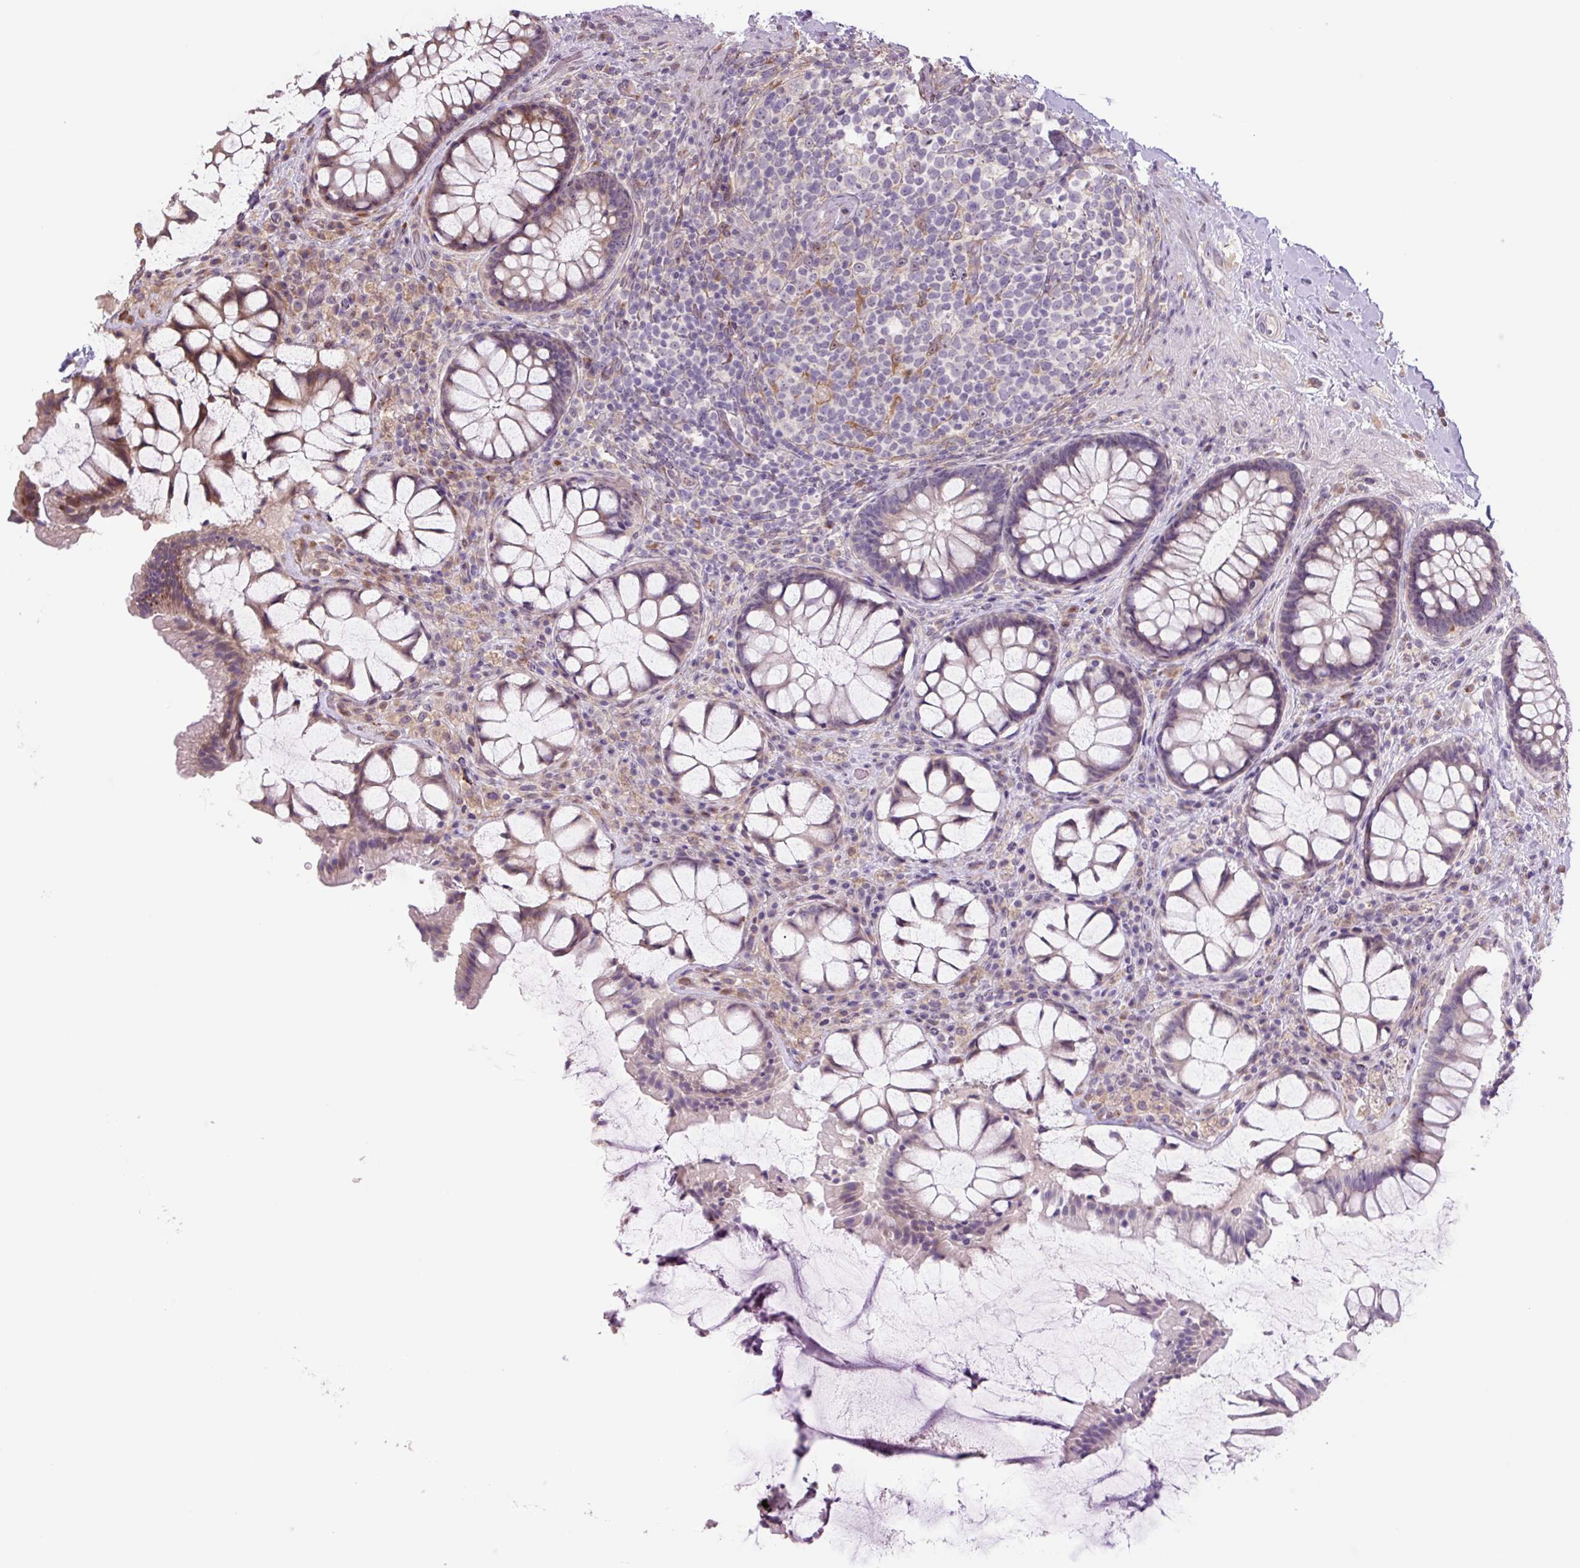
{"staining": {"intensity": "moderate", "quantity": "25%-75%", "location": "cytoplasmic/membranous"}, "tissue": "rectum", "cell_type": "Glandular cells", "image_type": "normal", "snomed": [{"axis": "morphology", "description": "Normal tissue, NOS"}, {"axis": "topography", "description": "Rectum"}], "caption": "A medium amount of moderate cytoplasmic/membranous expression is seen in approximately 25%-75% of glandular cells in benign rectum.", "gene": "PLA2G4A", "patient": {"sex": "female", "age": 58}}